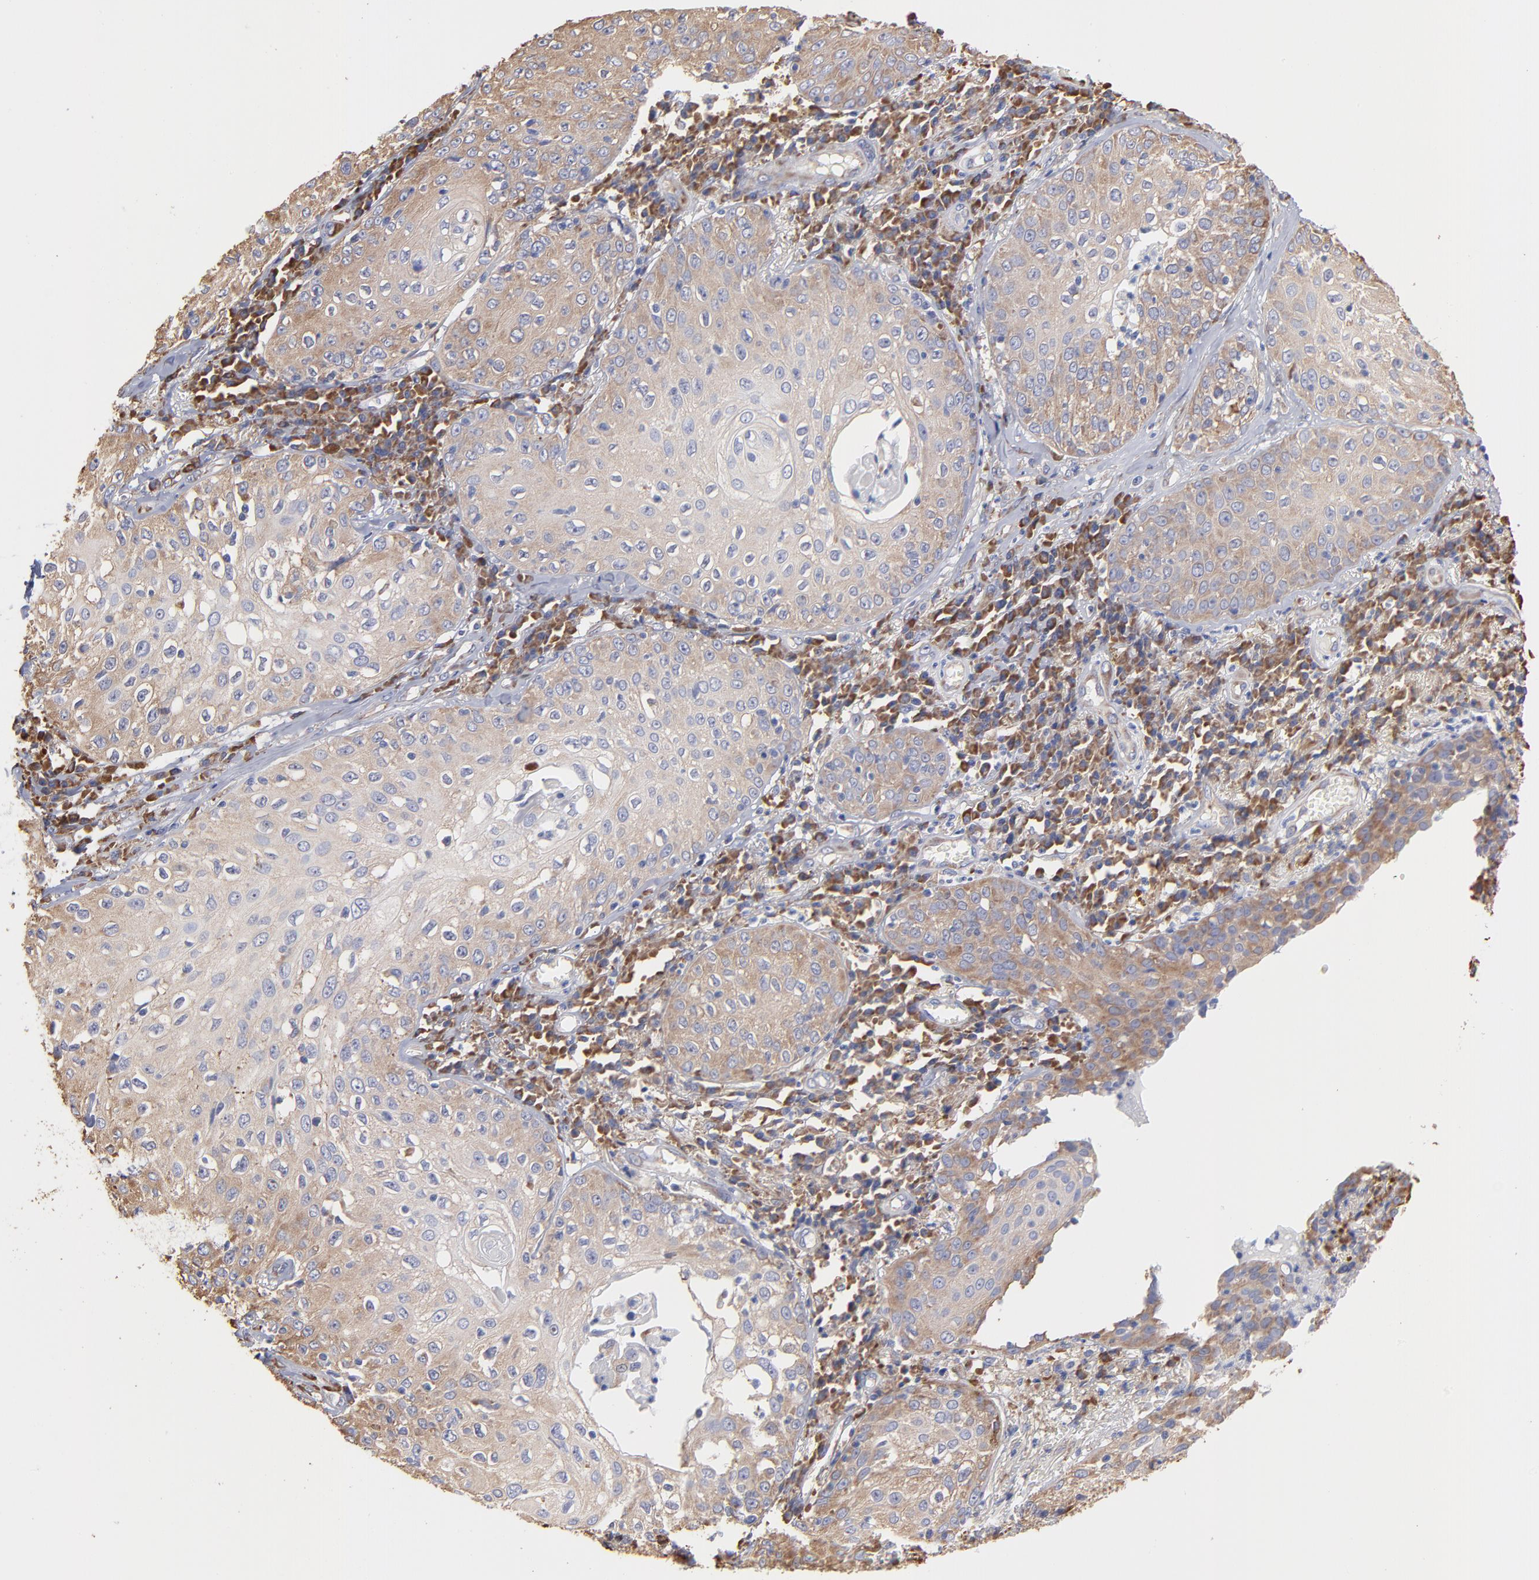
{"staining": {"intensity": "weak", "quantity": "<25%", "location": "cytoplasmic/membranous"}, "tissue": "skin cancer", "cell_type": "Tumor cells", "image_type": "cancer", "snomed": [{"axis": "morphology", "description": "Squamous cell carcinoma, NOS"}, {"axis": "topography", "description": "Skin"}], "caption": "This image is of skin squamous cell carcinoma stained with immunohistochemistry (IHC) to label a protein in brown with the nuclei are counter-stained blue. There is no staining in tumor cells.", "gene": "RPL9", "patient": {"sex": "male", "age": 65}}